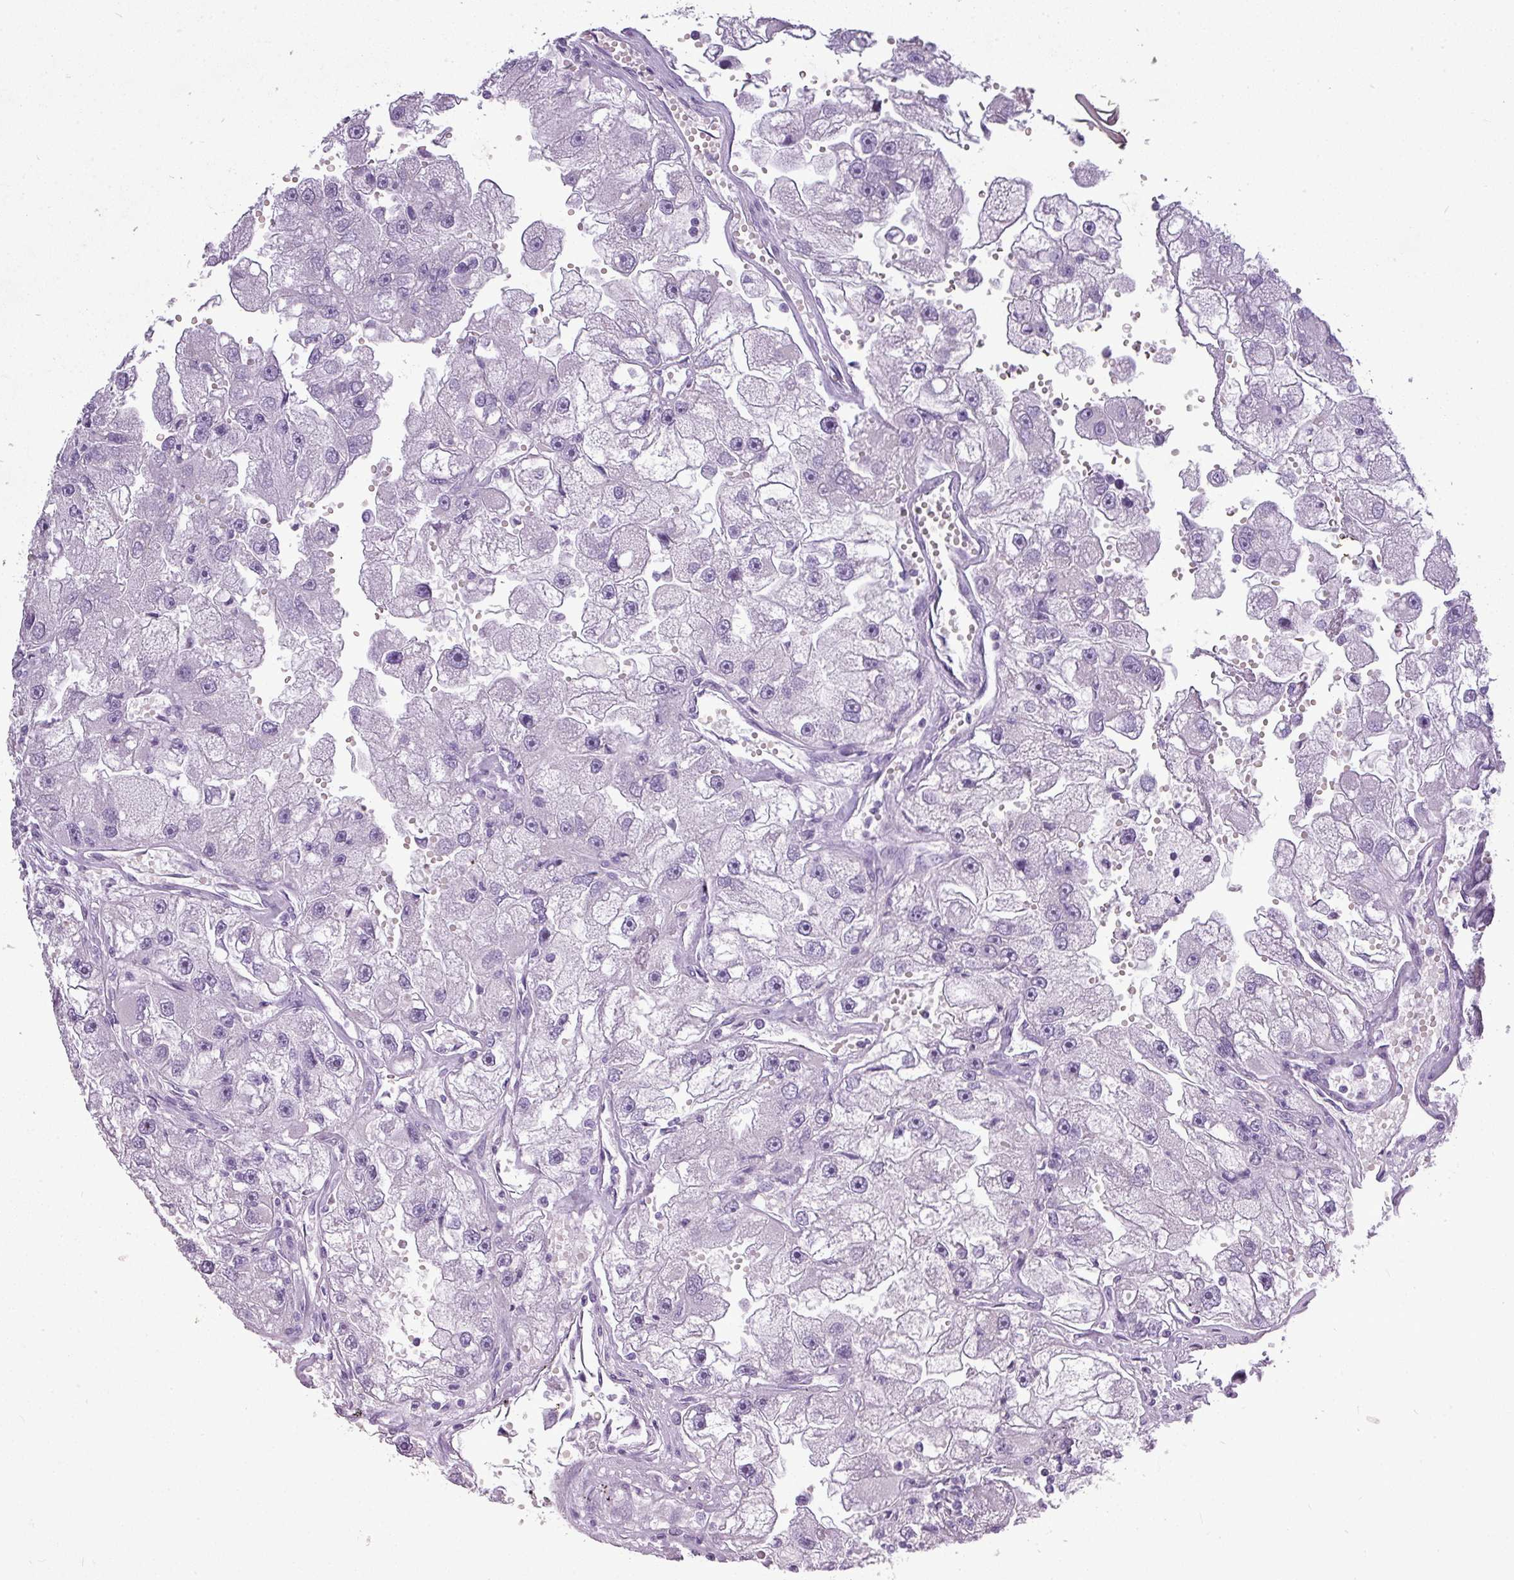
{"staining": {"intensity": "negative", "quantity": "none", "location": "none"}, "tissue": "renal cancer", "cell_type": "Tumor cells", "image_type": "cancer", "snomed": [{"axis": "morphology", "description": "Adenocarcinoma, NOS"}, {"axis": "topography", "description": "Kidney"}], "caption": "A photomicrograph of human renal cancer (adenocarcinoma) is negative for staining in tumor cells.", "gene": "TMEM91", "patient": {"sex": "male", "age": 63}}